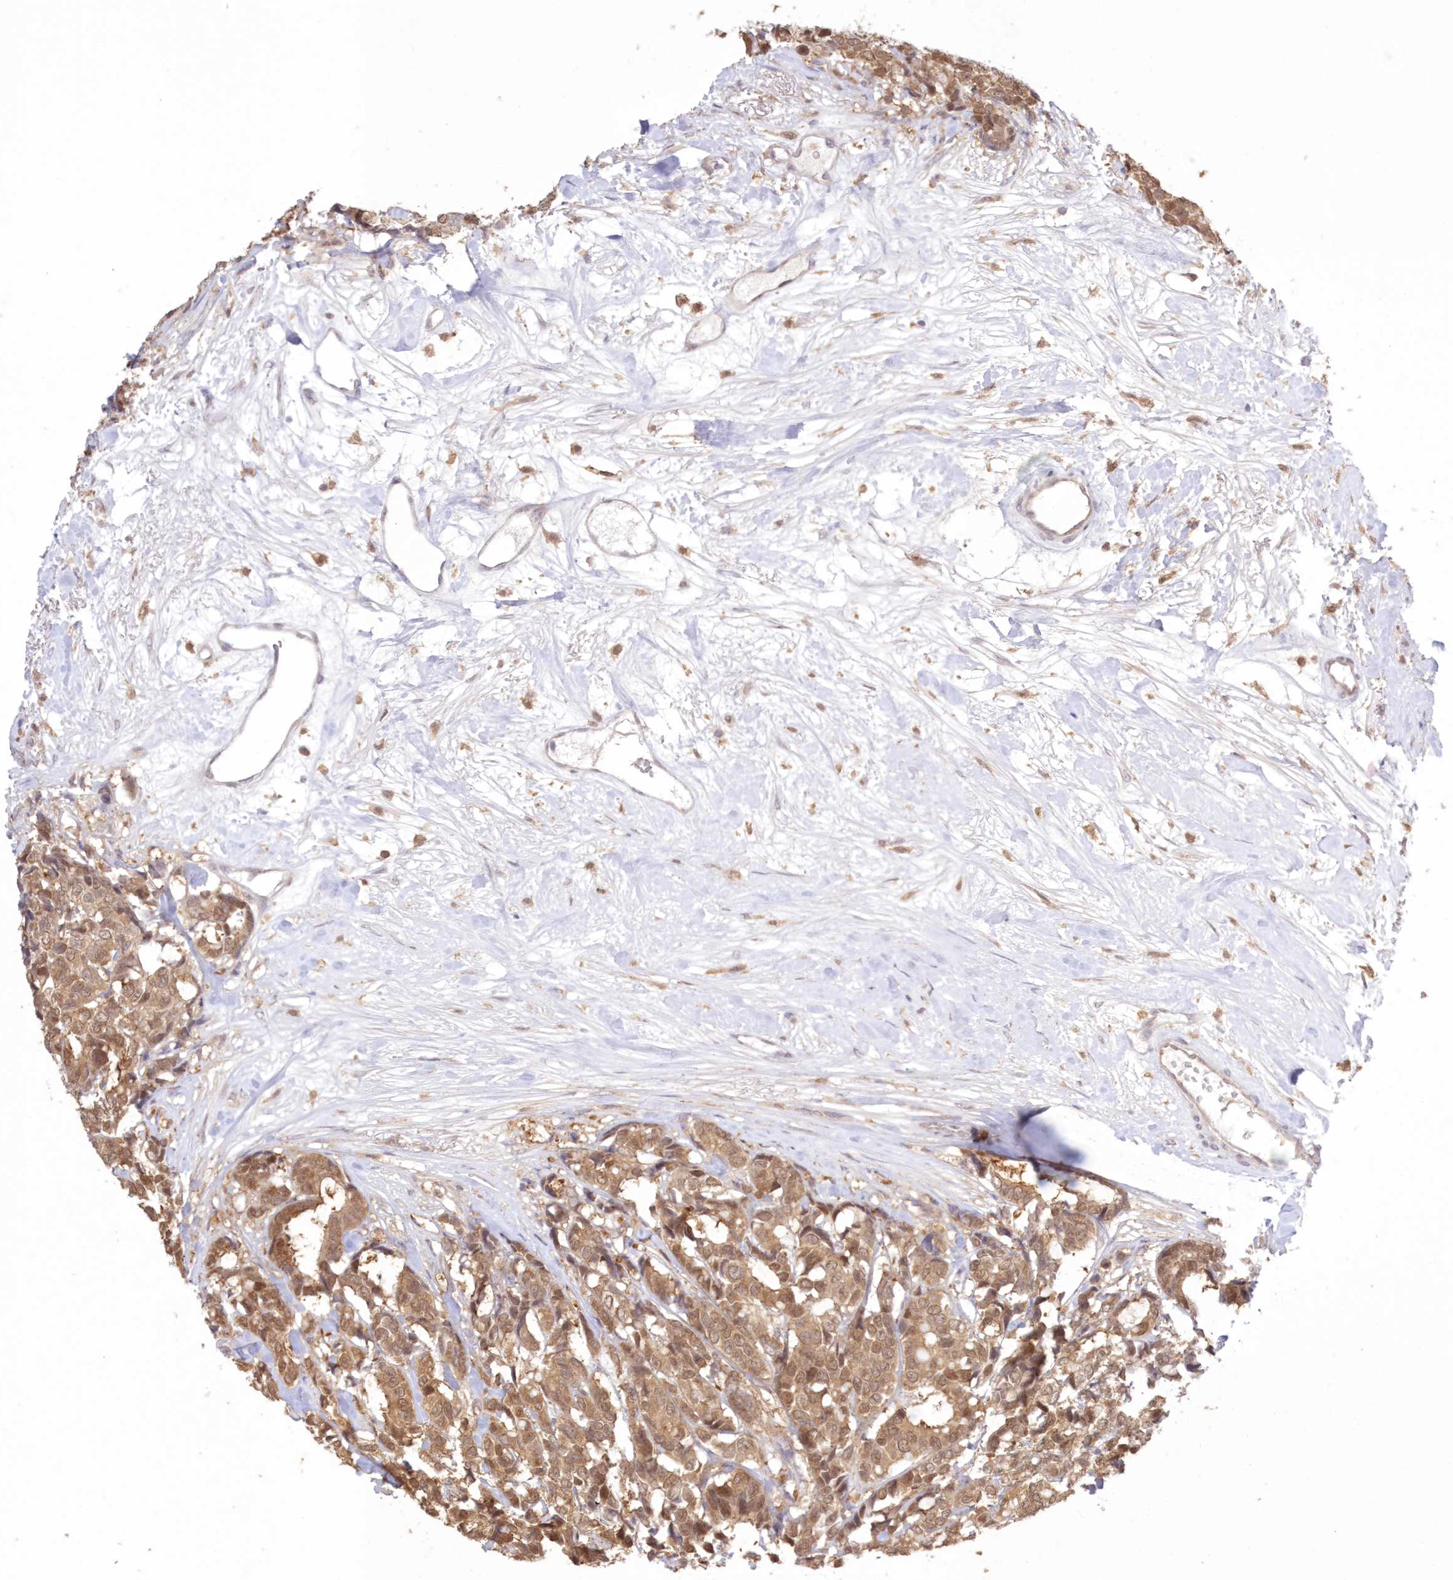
{"staining": {"intensity": "moderate", "quantity": ">75%", "location": "cytoplasmic/membranous,nuclear"}, "tissue": "breast cancer", "cell_type": "Tumor cells", "image_type": "cancer", "snomed": [{"axis": "morphology", "description": "Duct carcinoma"}, {"axis": "topography", "description": "Breast"}], "caption": "Tumor cells exhibit medium levels of moderate cytoplasmic/membranous and nuclear positivity in approximately >75% of cells in human breast invasive ductal carcinoma.", "gene": "RNPEP", "patient": {"sex": "female", "age": 87}}